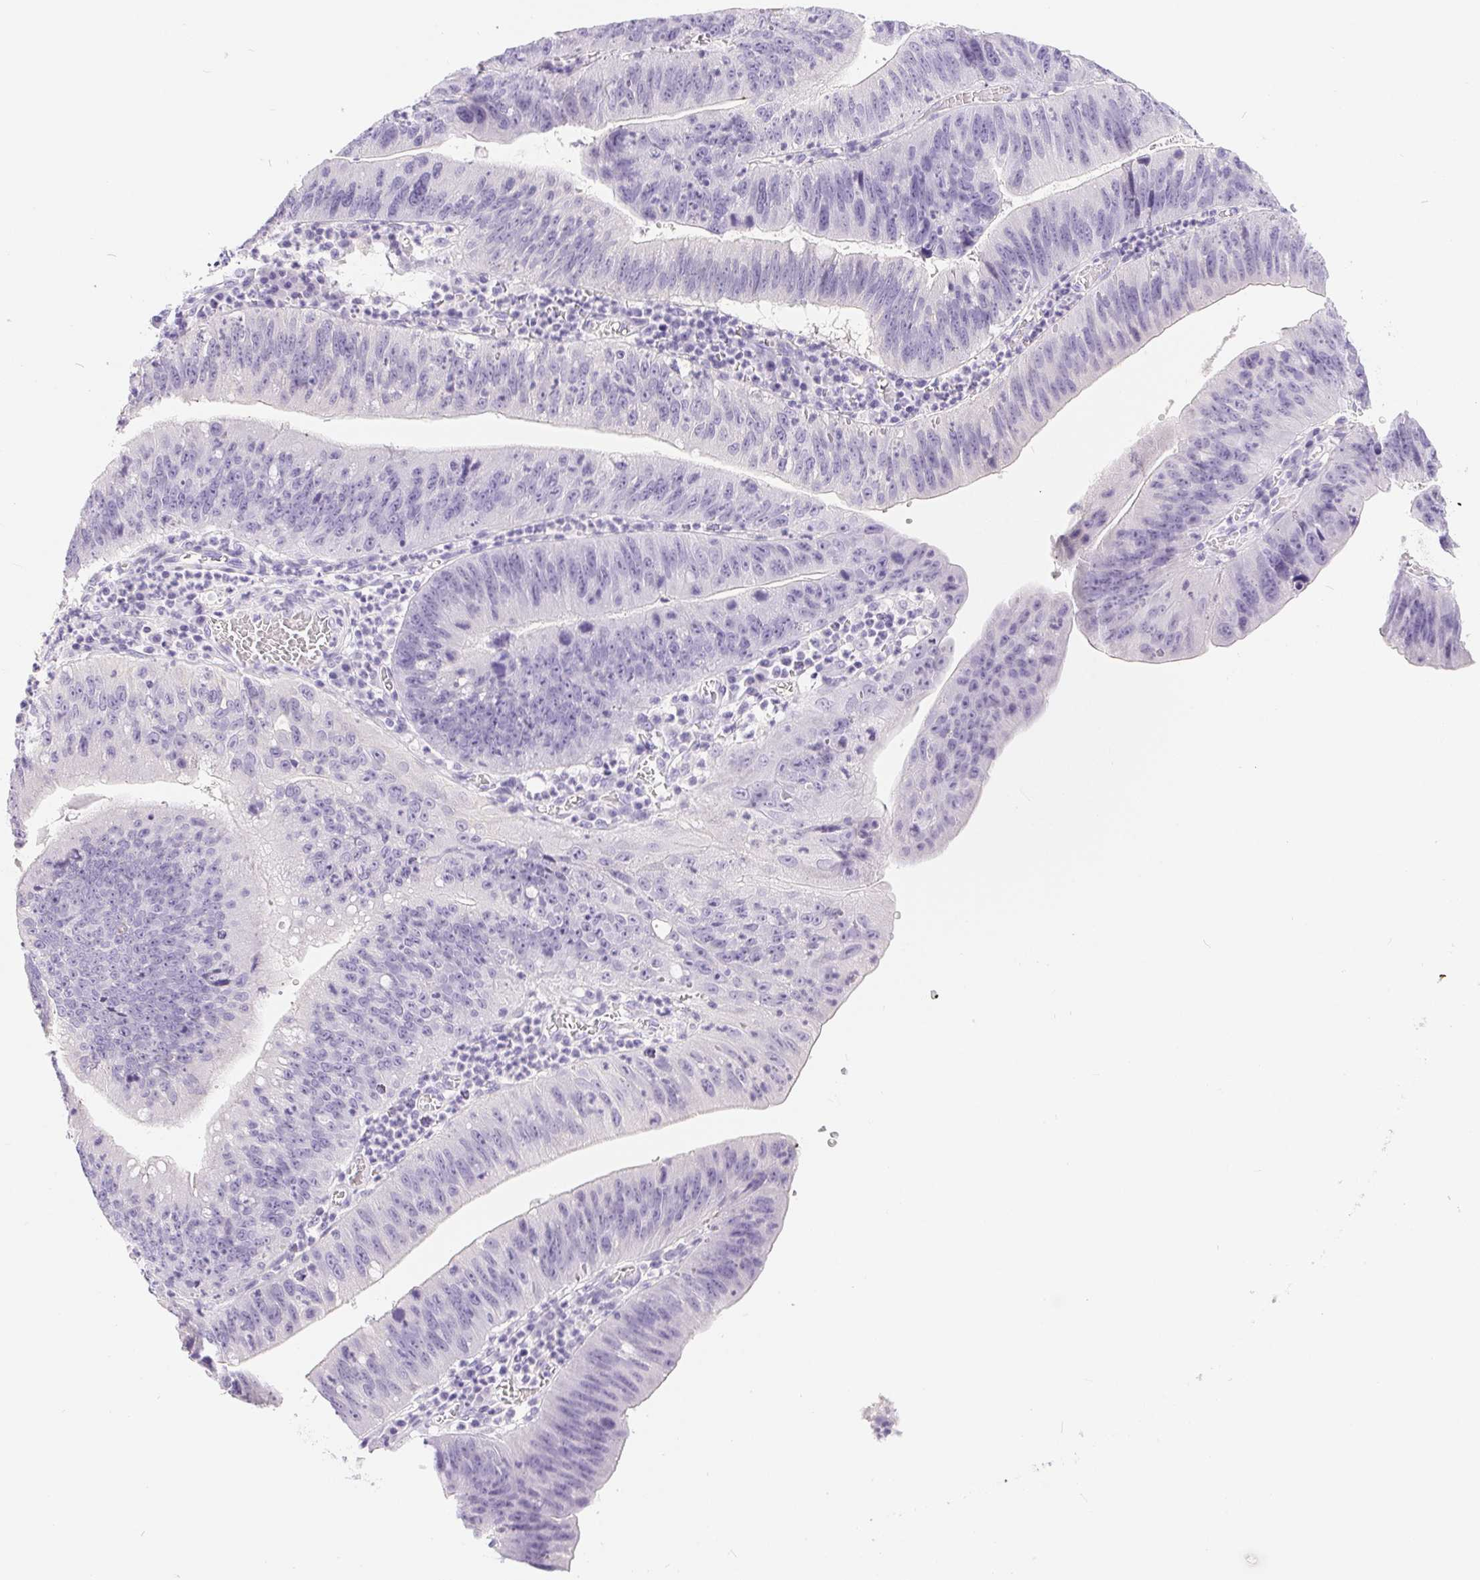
{"staining": {"intensity": "negative", "quantity": "none", "location": "none"}, "tissue": "stomach cancer", "cell_type": "Tumor cells", "image_type": "cancer", "snomed": [{"axis": "morphology", "description": "Adenocarcinoma, NOS"}, {"axis": "topography", "description": "Stomach"}], "caption": "DAB (3,3'-diaminobenzidine) immunohistochemical staining of human stomach adenocarcinoma displays no significant expression in tumor cells. (Brightfield microscopy of DAB (3,3'-diaminobenzidine) immunohistochemistry at high magnification).", "gene": "XDH", "patient": {"sex": "male", "age": 59}}